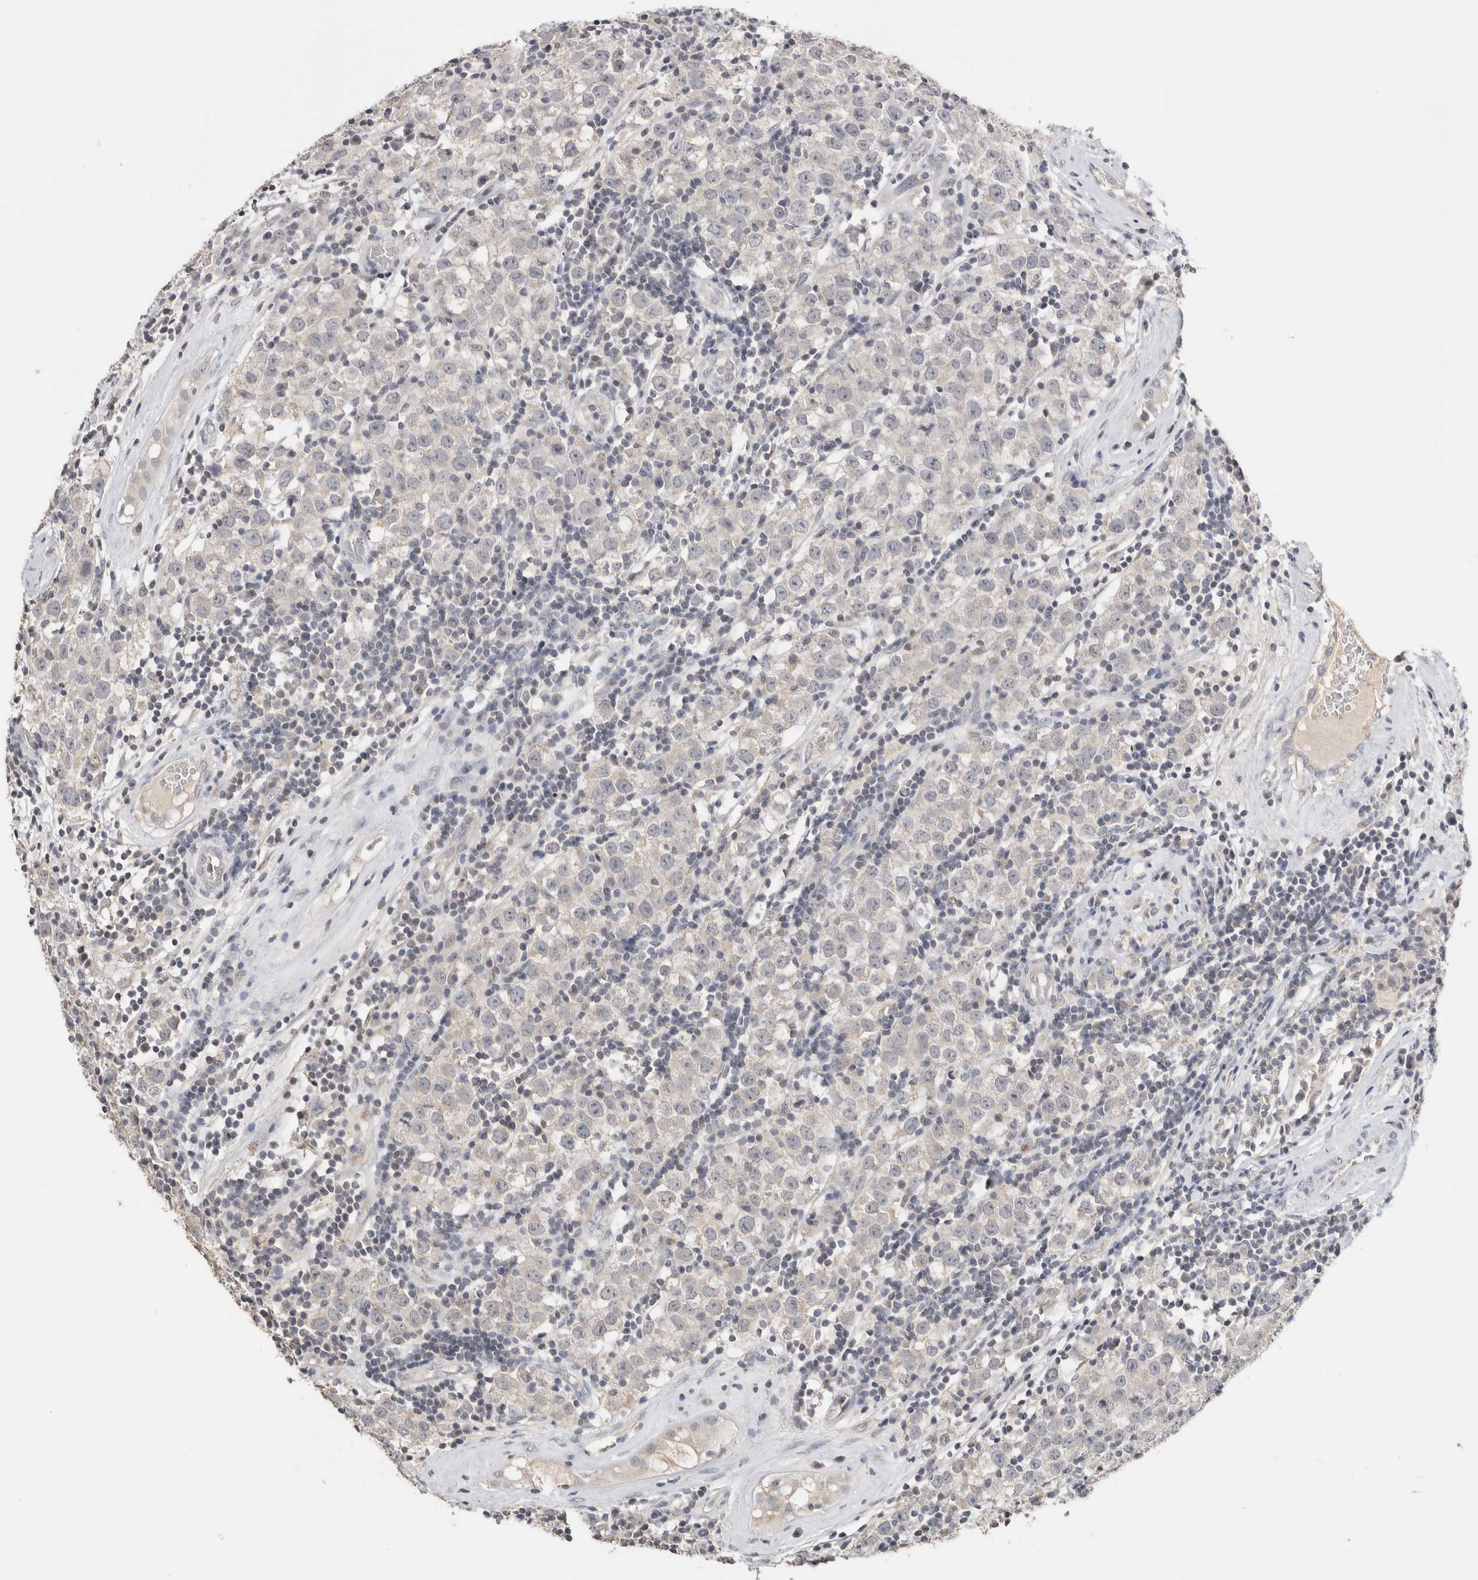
{"staining": {"intensity": "negative", "quantity": "none", "location": "none"}, "tissue": "testis cancer", "cell_type": "Tumor cells", "image_type": "cancer", "snomed": [{"axis": "morphology", "description": "Seminoma, NOS"}, {"axis": "morphology", "description": "Carcinoma, Embryonal, NOS"}, {"axis": "topography", "description": "Testis"}], "caption": "Histopathology image shows no protein positivity in tumor cells of testis cancer tissue.", "gene": "CRAT", "patient": {"sex": "male", "age": 28}}